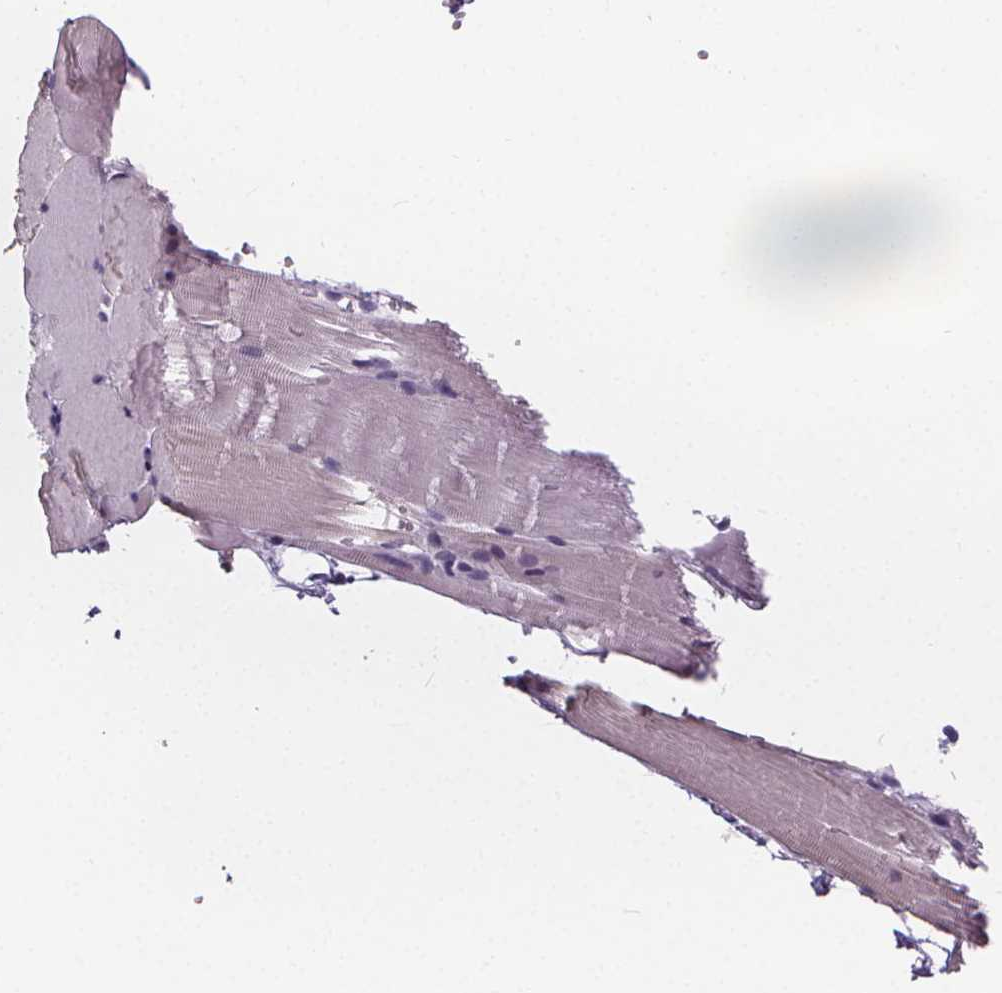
{"staining": {"intensity": "negative", "quantity": "none", "location": "none"}, "tissue": "skeletal muscle", "cell_type": "Myocytes", "image_type": "normal", "snomed": [{"axis": "morphology", "description": "Normal tissue, NOS"}, {"axis": "topography", "description": "Skeletal muscle"}], "caption": "High magnification brightfield microscopy of benign skeletal muscle stained with DAB (brown) and counterstained with hematoxylin (blue): myocytes show no significant staining.", "gene": "ATP6V1D", "patient": {"sex": "female", "age": 37}}